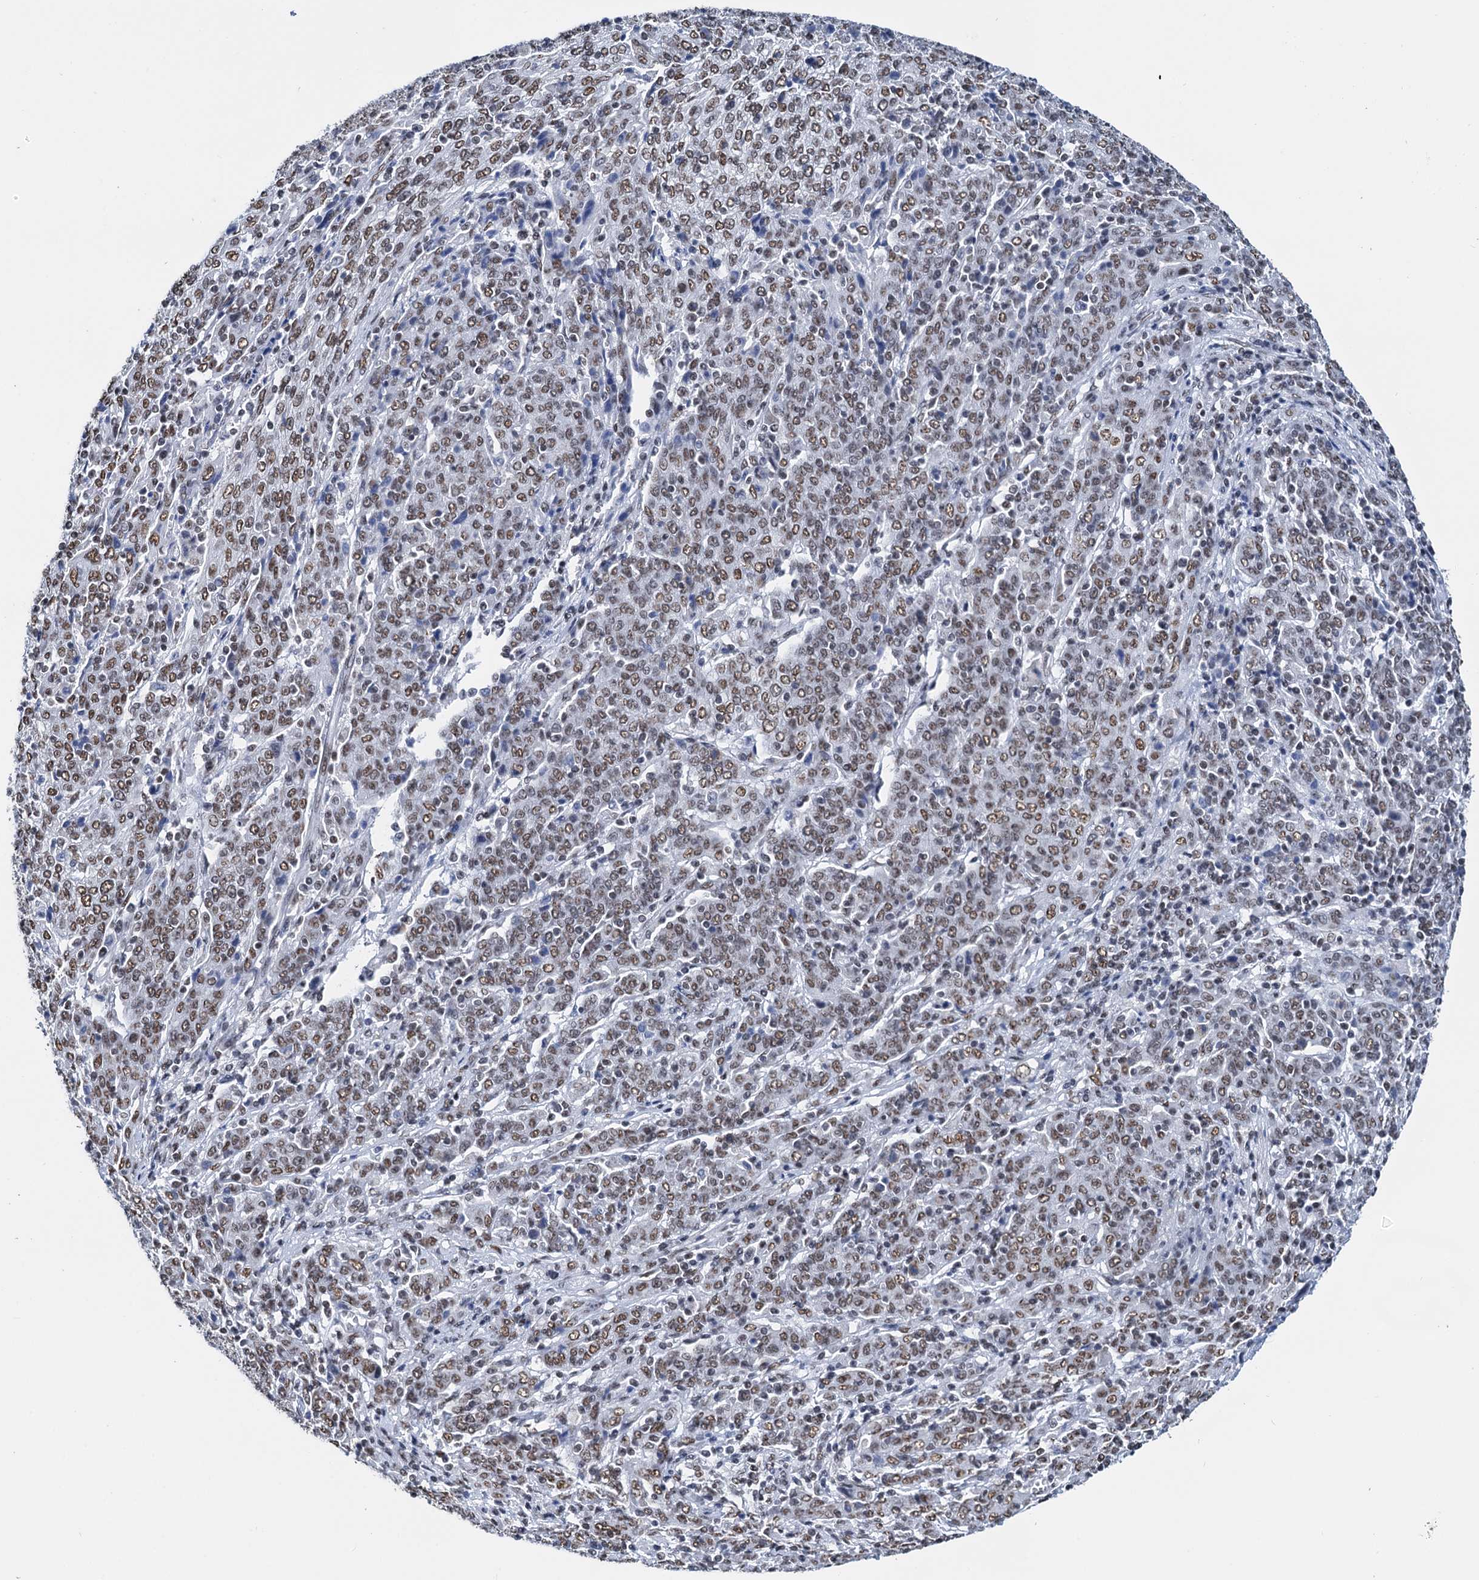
{"staining": {"intensity": "moderate", "quantity": ">75%", "location": "nuclear"}, "tissue": "cervical cancer", "cell_type": "Tumor cells", "image_type": "cancer", "snomed": [{"axis": "morphology", "description": "Squamous cell carcinoma, NOS"}, {"axis": "topography", "description": "Cervix"}], "caption": "Moderate nuclear positivity for a protein is present in approximately >75% of tumor cells of cervical cancer using IHC.", "gene": "SLTM", "patient": {"sex": "female", "age": 67}}